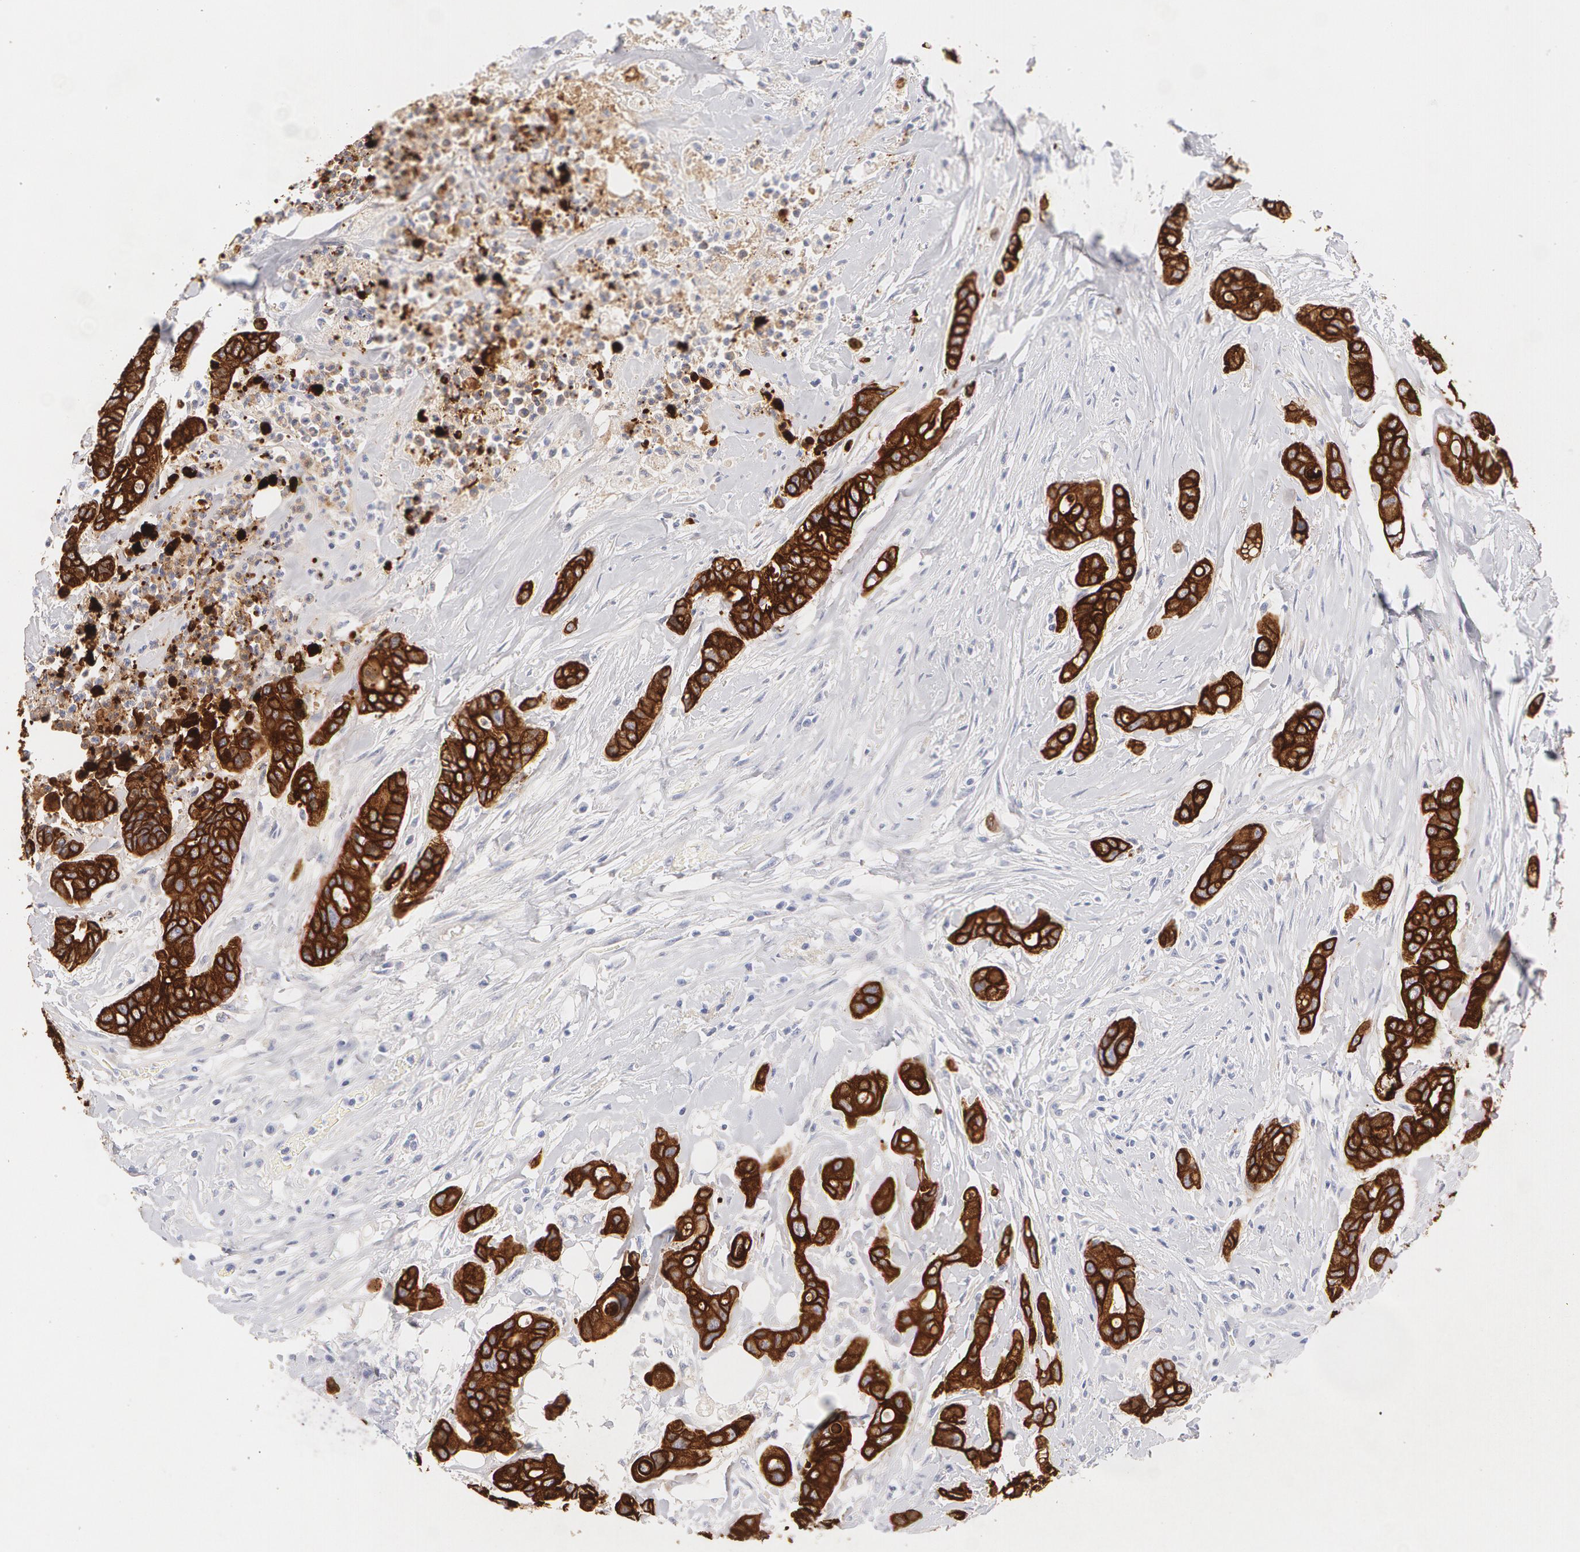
{"staining": {"intensity": "strong", "quantity": ">75%", "location": "cytoplasmic/membranous"}, "tissue": "colorectal cancer", "cell_type": "Tumor cells", "image_type": "cancer", "snomed": [{"axis": "morphology", "description": "Adenocarcinoma, NOS"}, {"axis": "topography", "description": "Colon"}], "caption": "Immunohistochemistry of colorectal cancer (adenocarcinoma) displays high levels of strong cytoplasmic/membranous staining in approximately >75% of tumor cells. (Brightfield microscopy of DAB IHC at high magnification).", "gene": "KRT8", "patient": {"sex": "female", "age": 70}}